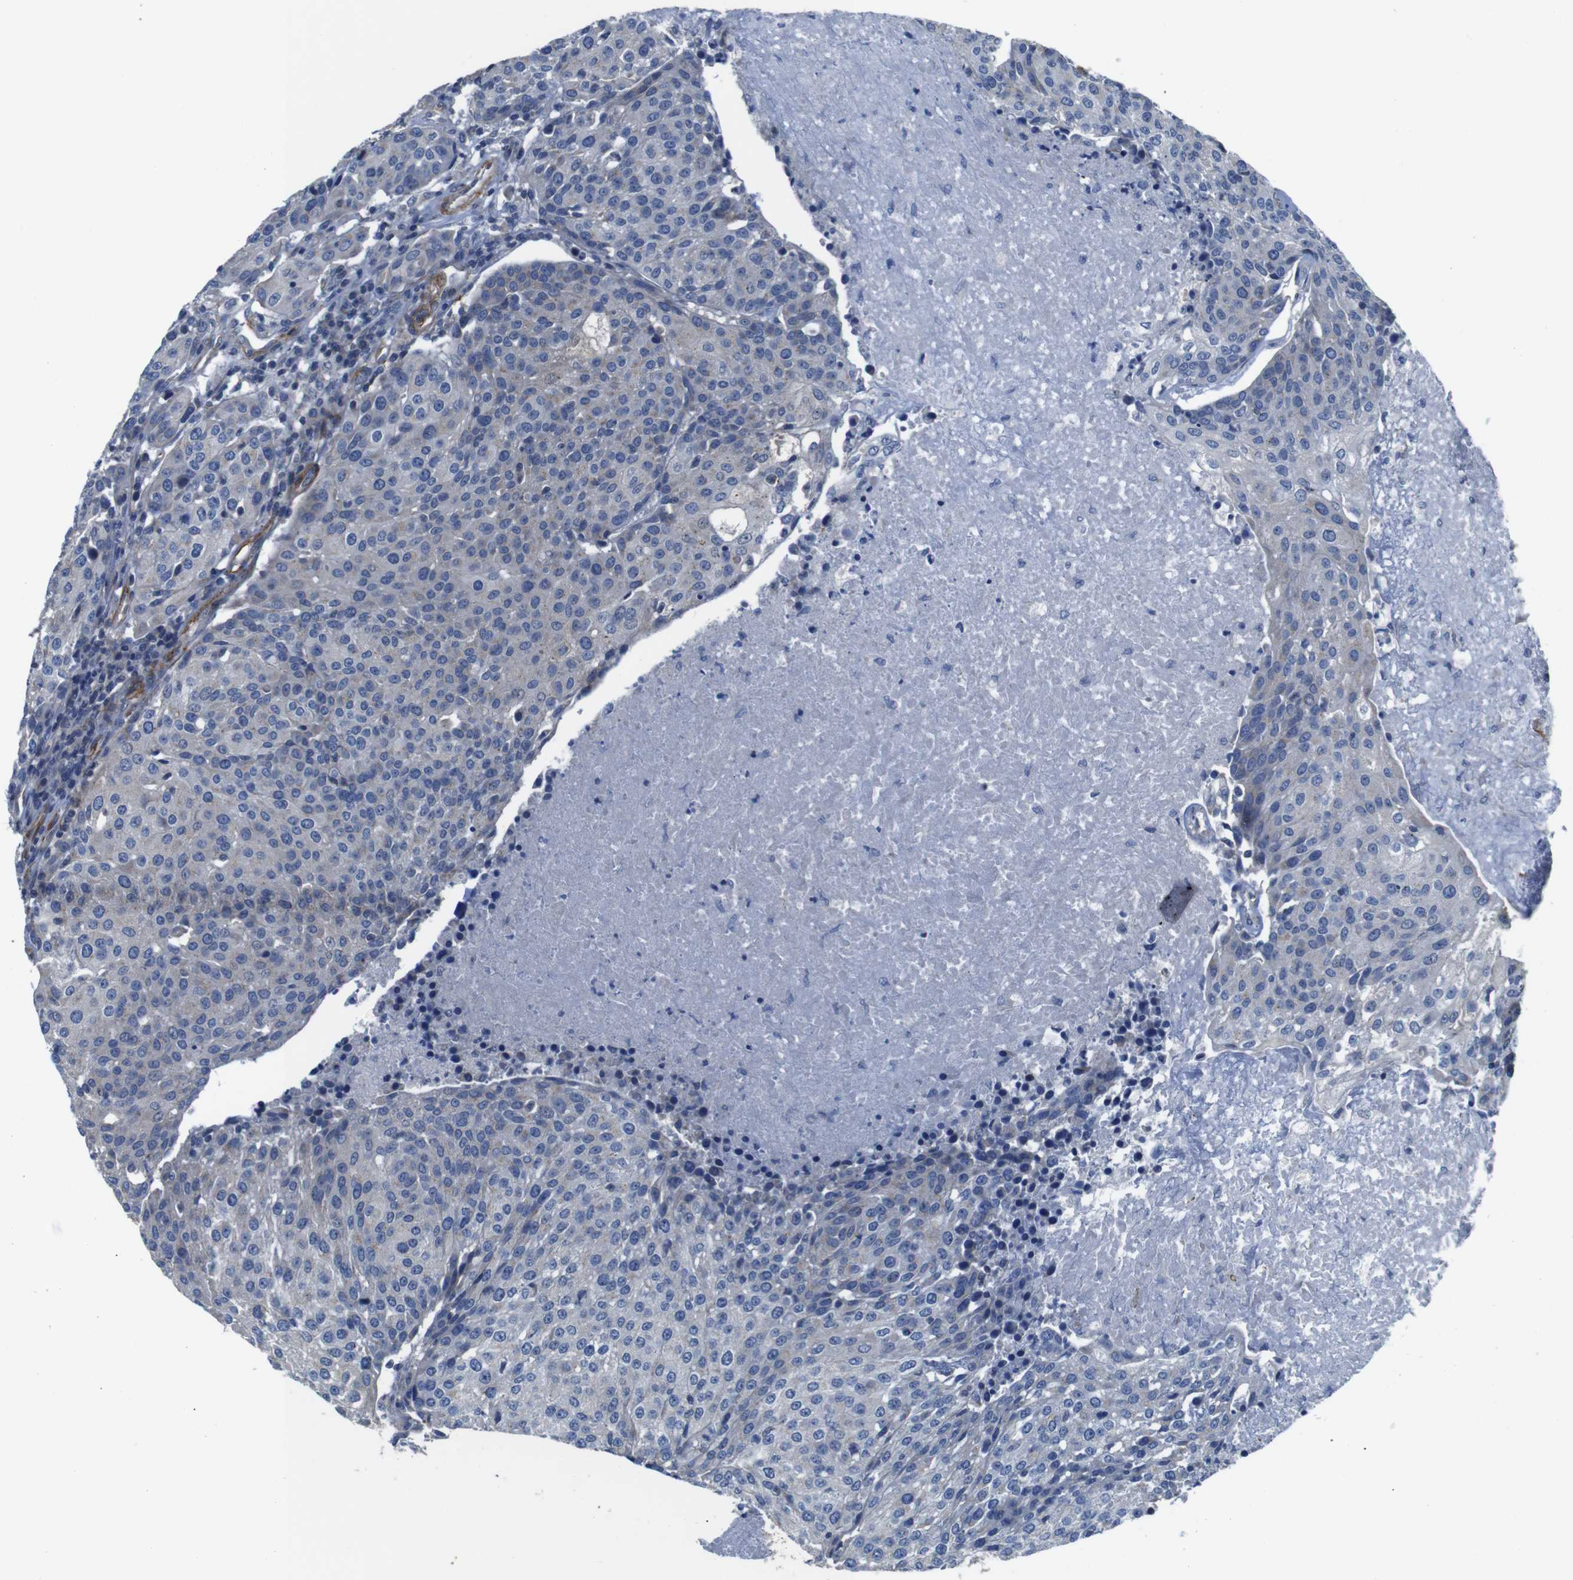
{"staining": {"intensity": "negative", "quantity": "none", "location": "none"}, "tissue": "urothelial cancer", "cell_type": "Tumor cells", "image_type": "cancer", "snomed": [{"axis": "morphology", "description": "Urothelial carcinoma, High grade"}, {"axis": "topography", "description": "Urinary bladder"}], "caption": "A high-resolution micrograph shows IHC staining of high-grade urothelial carcinoma, which exhibits no significant positivity in tumor cells.", "gene": "GGT7", "patient": {"sex": "female", "age": 85}}